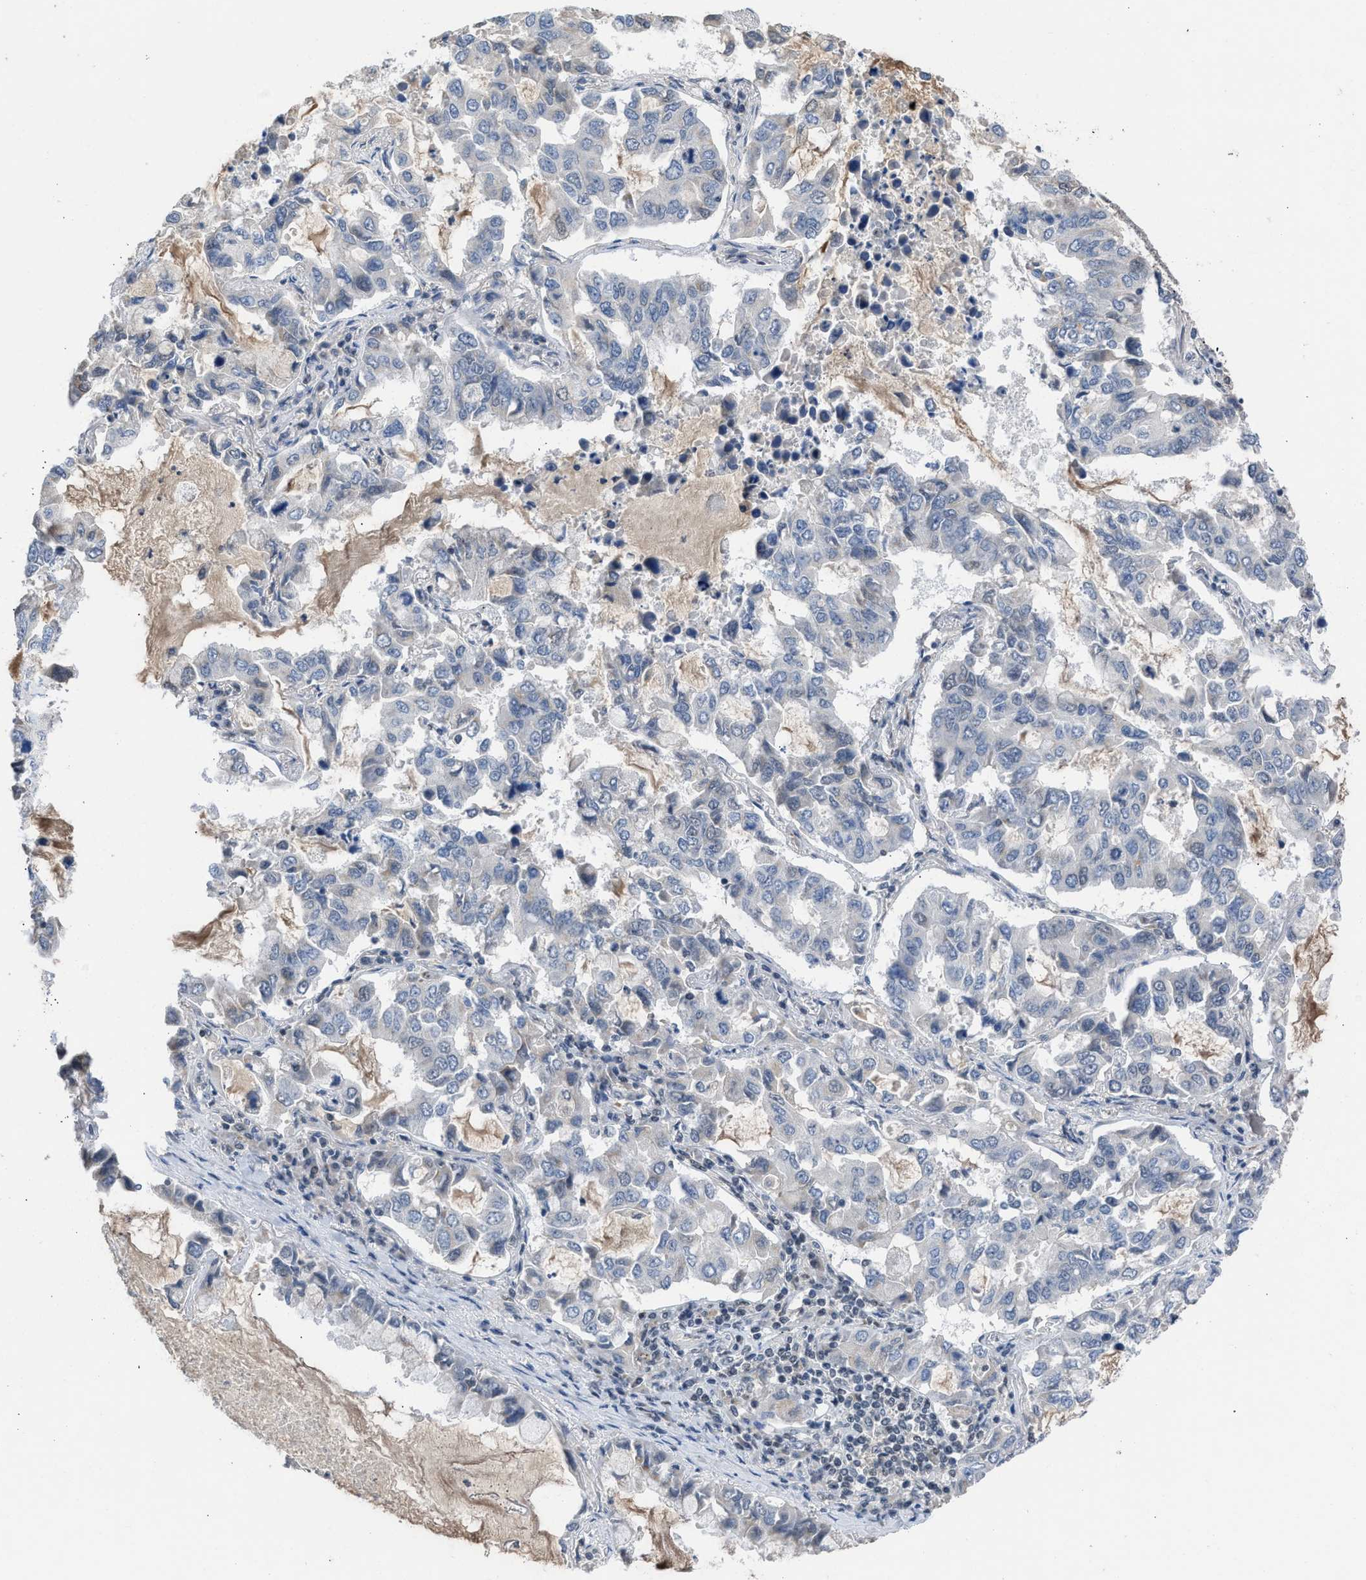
{"staining": {"intensity": "negative", "quantity": "none", "location": "none"}, "tissue": "lung cancer", "cell_type": "Tumor cells", "image_type": "cancer", "snomed": [{"axis": "morphology", "description": "Adenocarcinoma, NOS"}, {"axis": "topography", "description": "Lung"}], "caption": "Tumor cells are negative for protein expression in human adenocarcinoma (lung). (DAB IHC, high magnification).", "gene": "TERF2IP", "patient": {"sex": "male", "age": 64}}